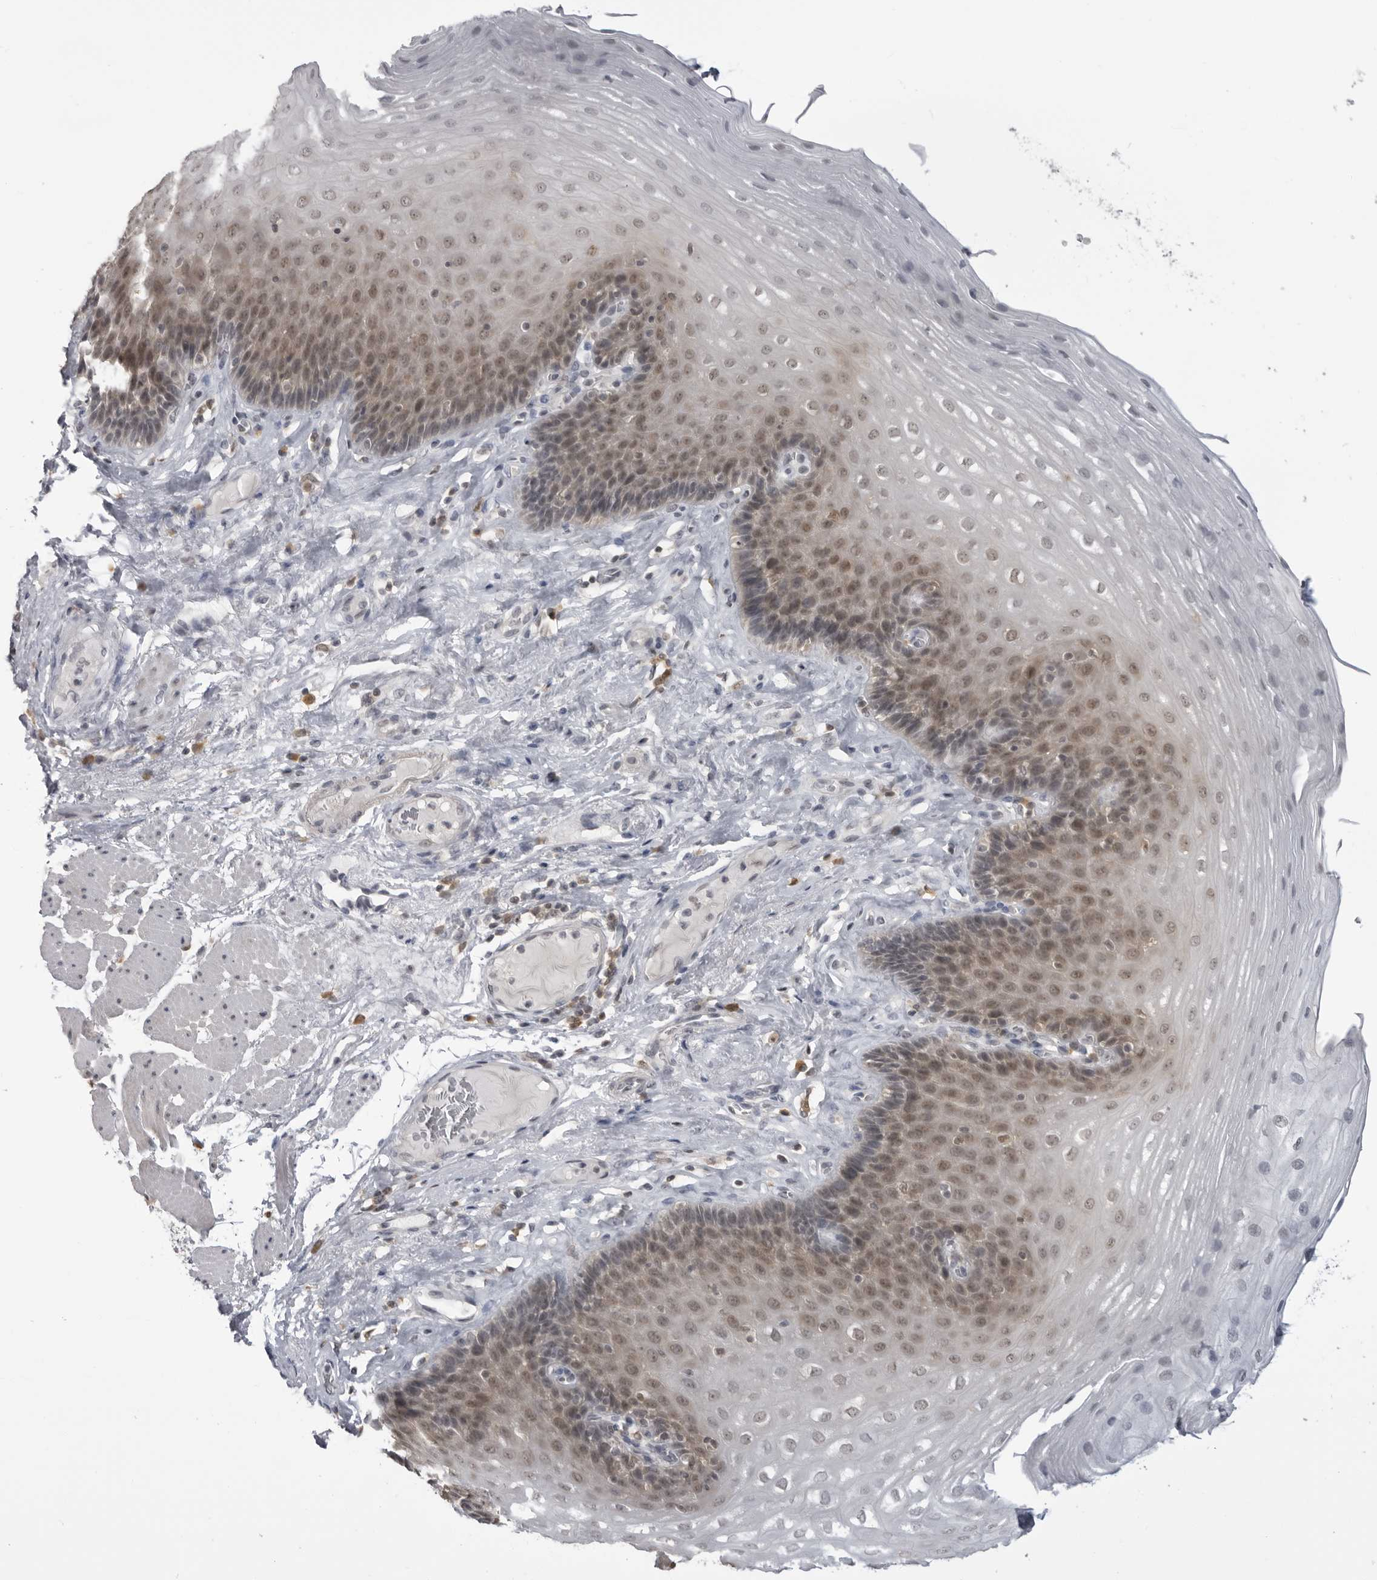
{"staining": {"intensity": "moderate", "quantity": ">75%", "location": "cytoplasmic/membranous,nuclear"}, "tissue": "esophagus", "cell_type": "Squamous epithelial cells", "image_type": "normal", "snomed": [{"axis": "morphology", "description": "Normal tissue, NOS"}, {"axis": "topography", "description": "Esophagus"}], "caption": "A brown stain labels moderate cytoplasmic/membranous,nuclear positivity of a protein in squamous epithelial cells of normal esophagus. The staining was performed using DAB (3,3'-diaminobenzidine), with brown indicating positive protein expression. Nuclei are stained blue with hematoxylin.", "gene": "PDCL3", "patient": {"sex": "female", "age": 66}}